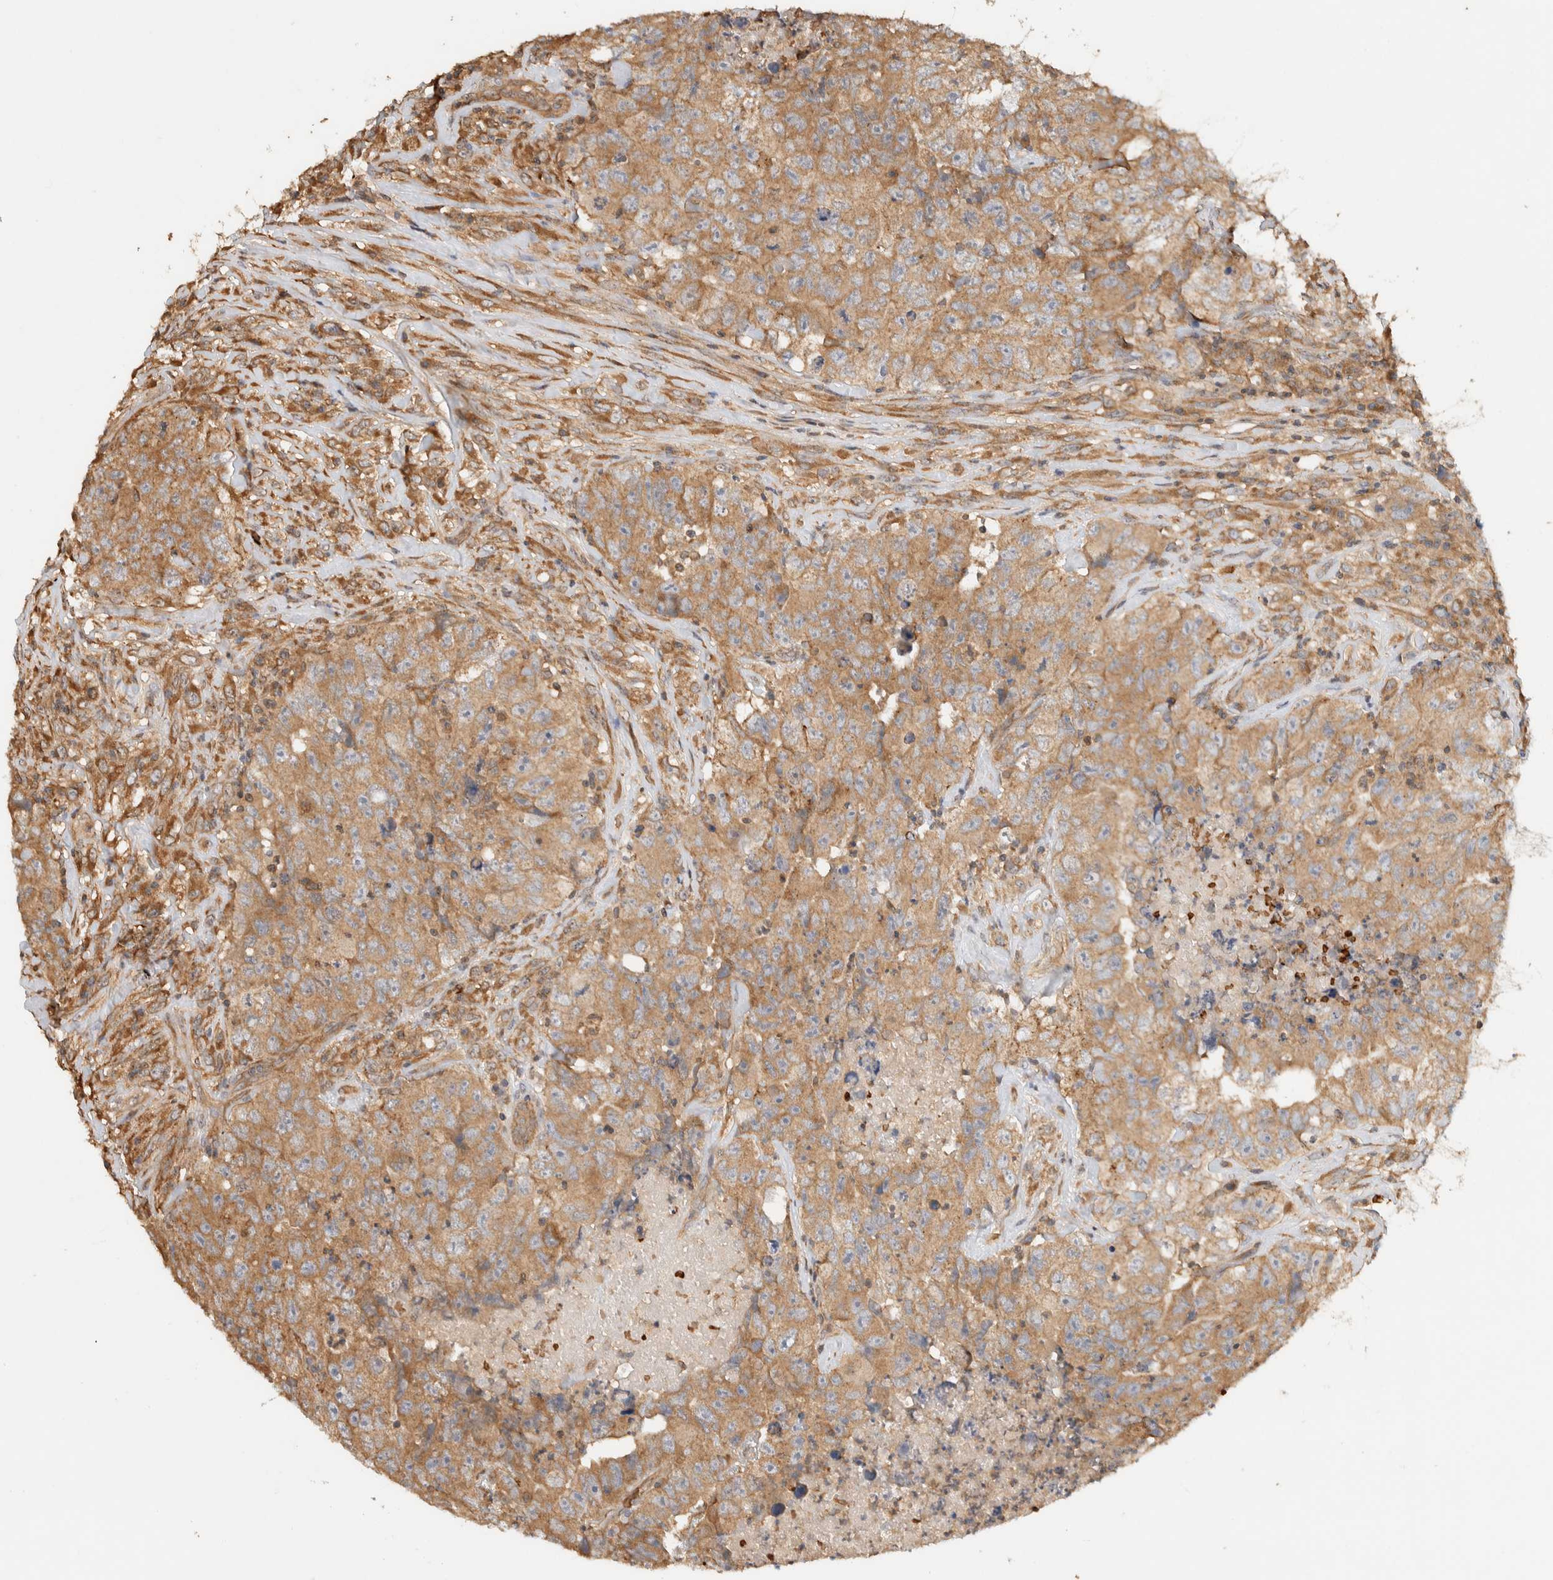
{"staining": {"intensity": "moderate", "quantity": ">75%", "location": "cytoplasmic/membranous"}, "tissue": "testis cancer", "cell_type": "Tumor cells", "image_type": "cancer", "snomed": [{"axis": "morphology", "description": "Carcinoma, Embryonal, NOS"}, {"axis": "topography", "description": "Testis"}], "caption": "A micrograph of human testis cancer stained for a protein reveals moderate cytoplasmic/membranous brown staining in tumor cells. (DAB IHC, brown staining for protein, blue staining for nuclei).", "gene": "TTI2", "patient": {"sex": "male", "age": 32}}